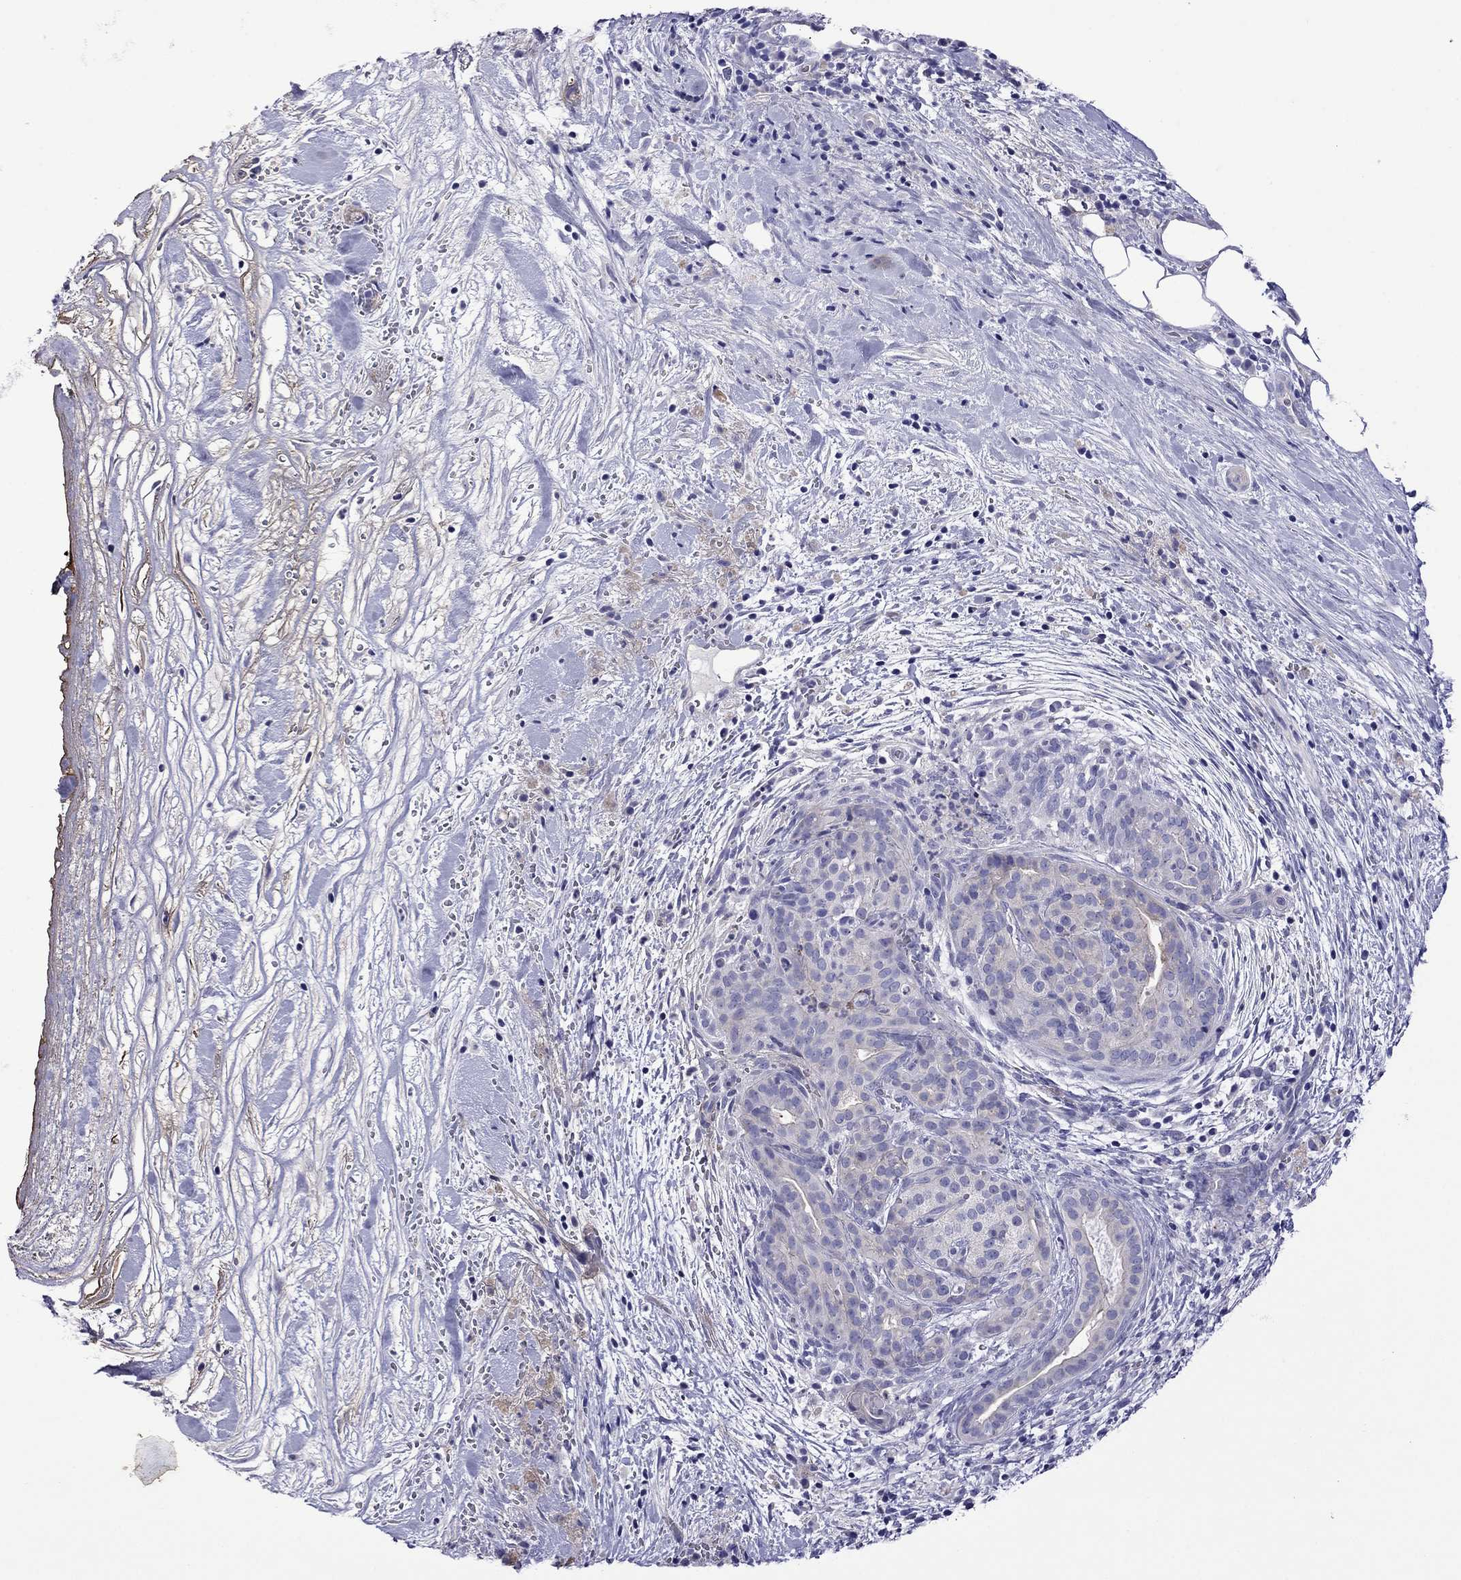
{"staining": {"intensity": "negative", "quantity": "none", "location": "none"}, "tissue": "pancreatic cancer", "cell_type": "Tumor cells", "image_type": "cancer", "snomed": [{"axis": "morphology", "description": "Adenocarcinoma, NOS"}, {"axis": "topography", "description": "Pancreas"}], "caption": "Immunohistochemistry photomicrograph of neoplastic tissue: pancreatic adenocarcinoma stained with DAB (3,3'-diaminobenzidine) shows no significant protein staining in tumor cells.", "gene": "STAR", "patient": {"sex": "male", "age": 44}}